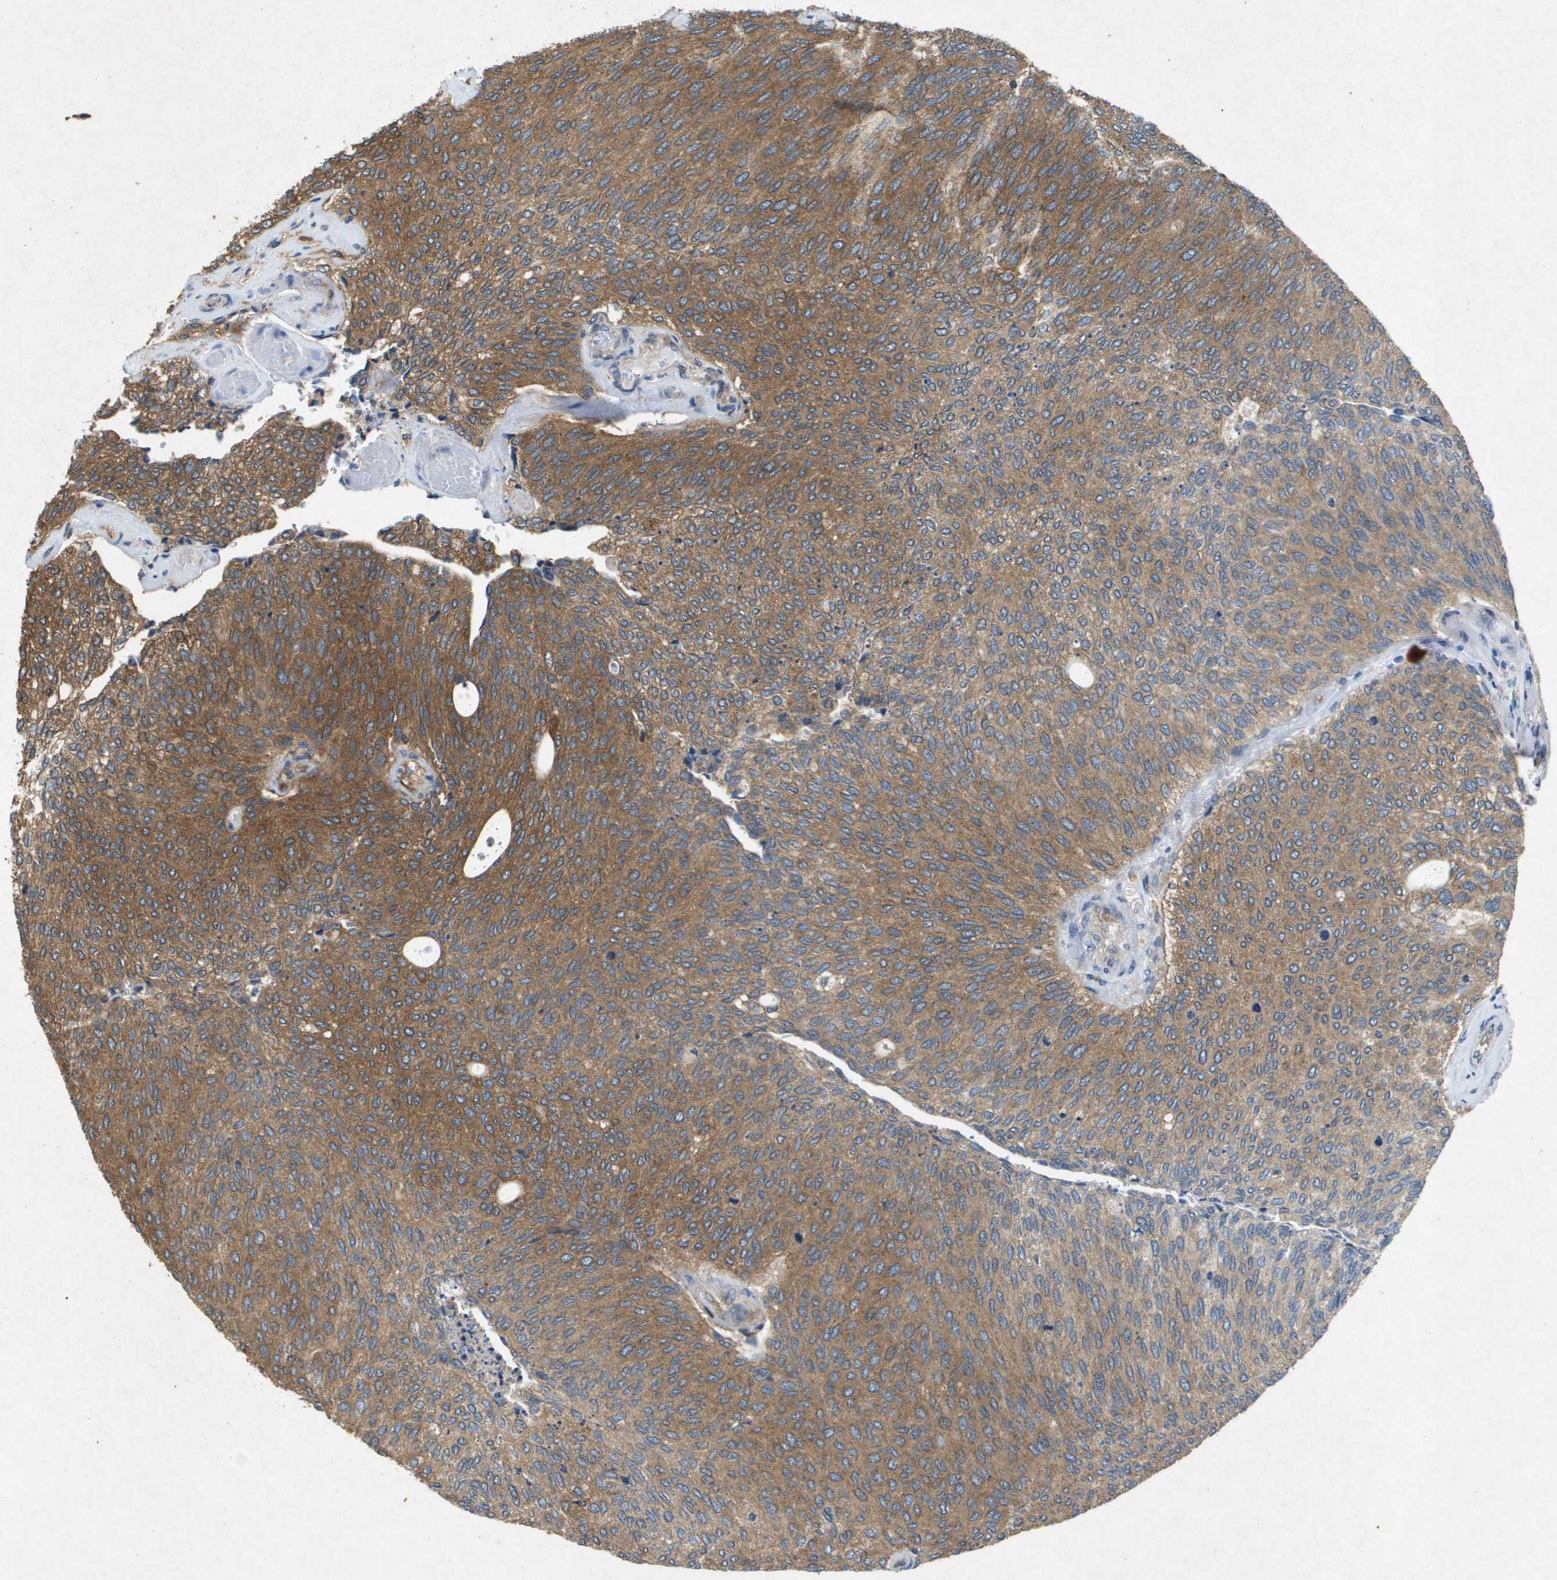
{"staining": {"intensity": "moderate", "quantity": ">75%", "location": "cytoplasmic/membranous"}, "tissue": "urothelial cancer", "cell_type": "Tumor cells", "image_type": "cancer", "snomed": [{"axis": "morphology", "description": "Urothelial carcinoma, Low grade"}, {"axis": "topography", "description": "Urinary bladder"}], "caption": "IHC of human urothelial cancer displays medium levels of moderate cytoplasmic/membranous positivity in approximately >75% of tumor cells.", "gene": "PTPRT", "patient": {"sex": "female", "age": 79}}